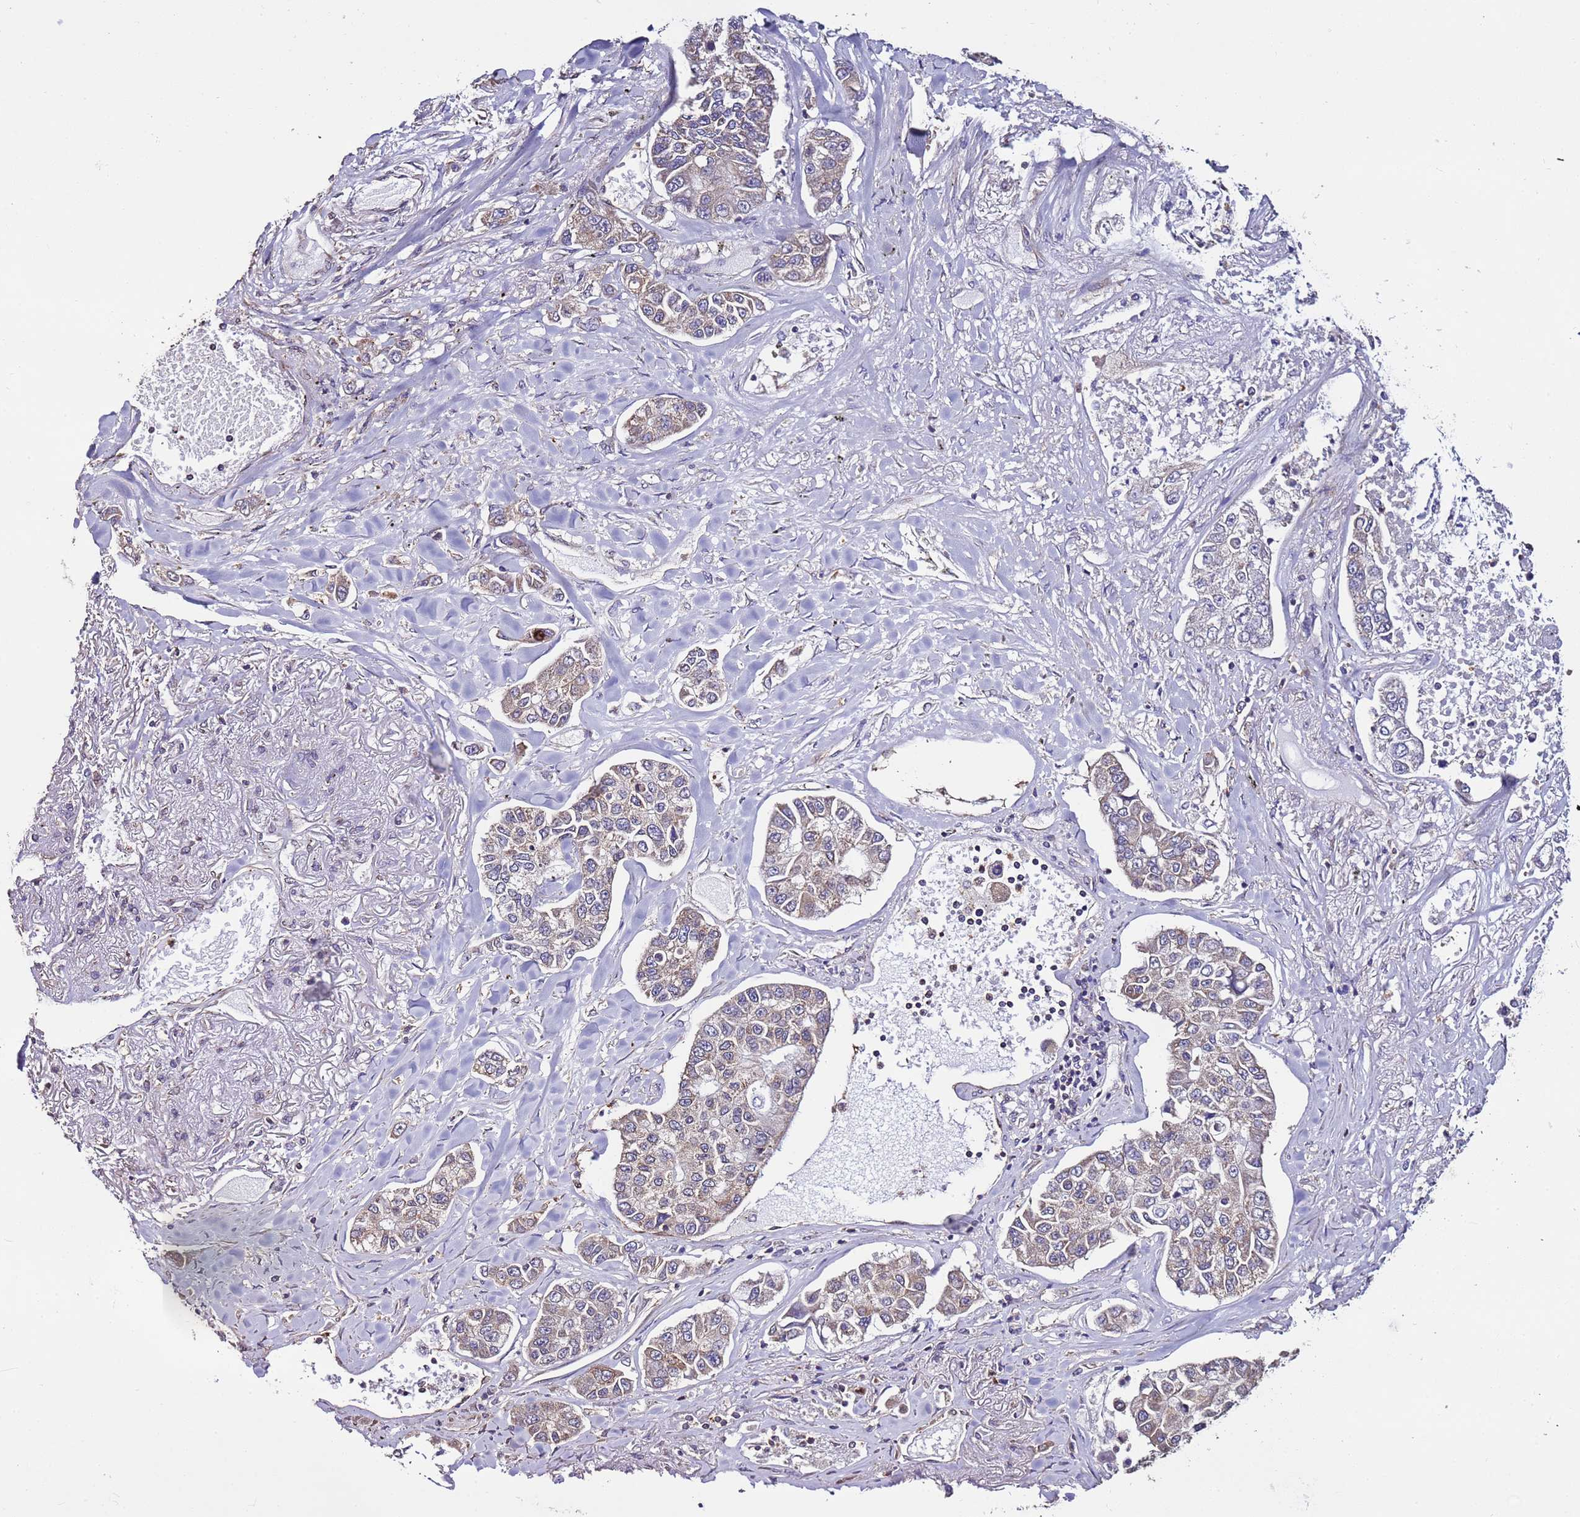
{"staining": {"intensity": "weak", "quantity": "25%-75%", "location": "cytoplasmic/membranous"}, "tissue": "lung cancer", "cell_type": "Tumor cells", "image_type": "cancer", "snomed": [{"axis": "morphology", "description": "Adenocarcinoma, NOS"}, {"axis": "topography", "description": "Lung"}], "caption": "Brown immunohistochemical staining in human adenocarcinoma (lung) displays weak cytoplasmic/membranous staining in about 25%-75% of tumor cells.", "gene": "SLC41A3", "patient": {"sex": "male", "age": 49}}